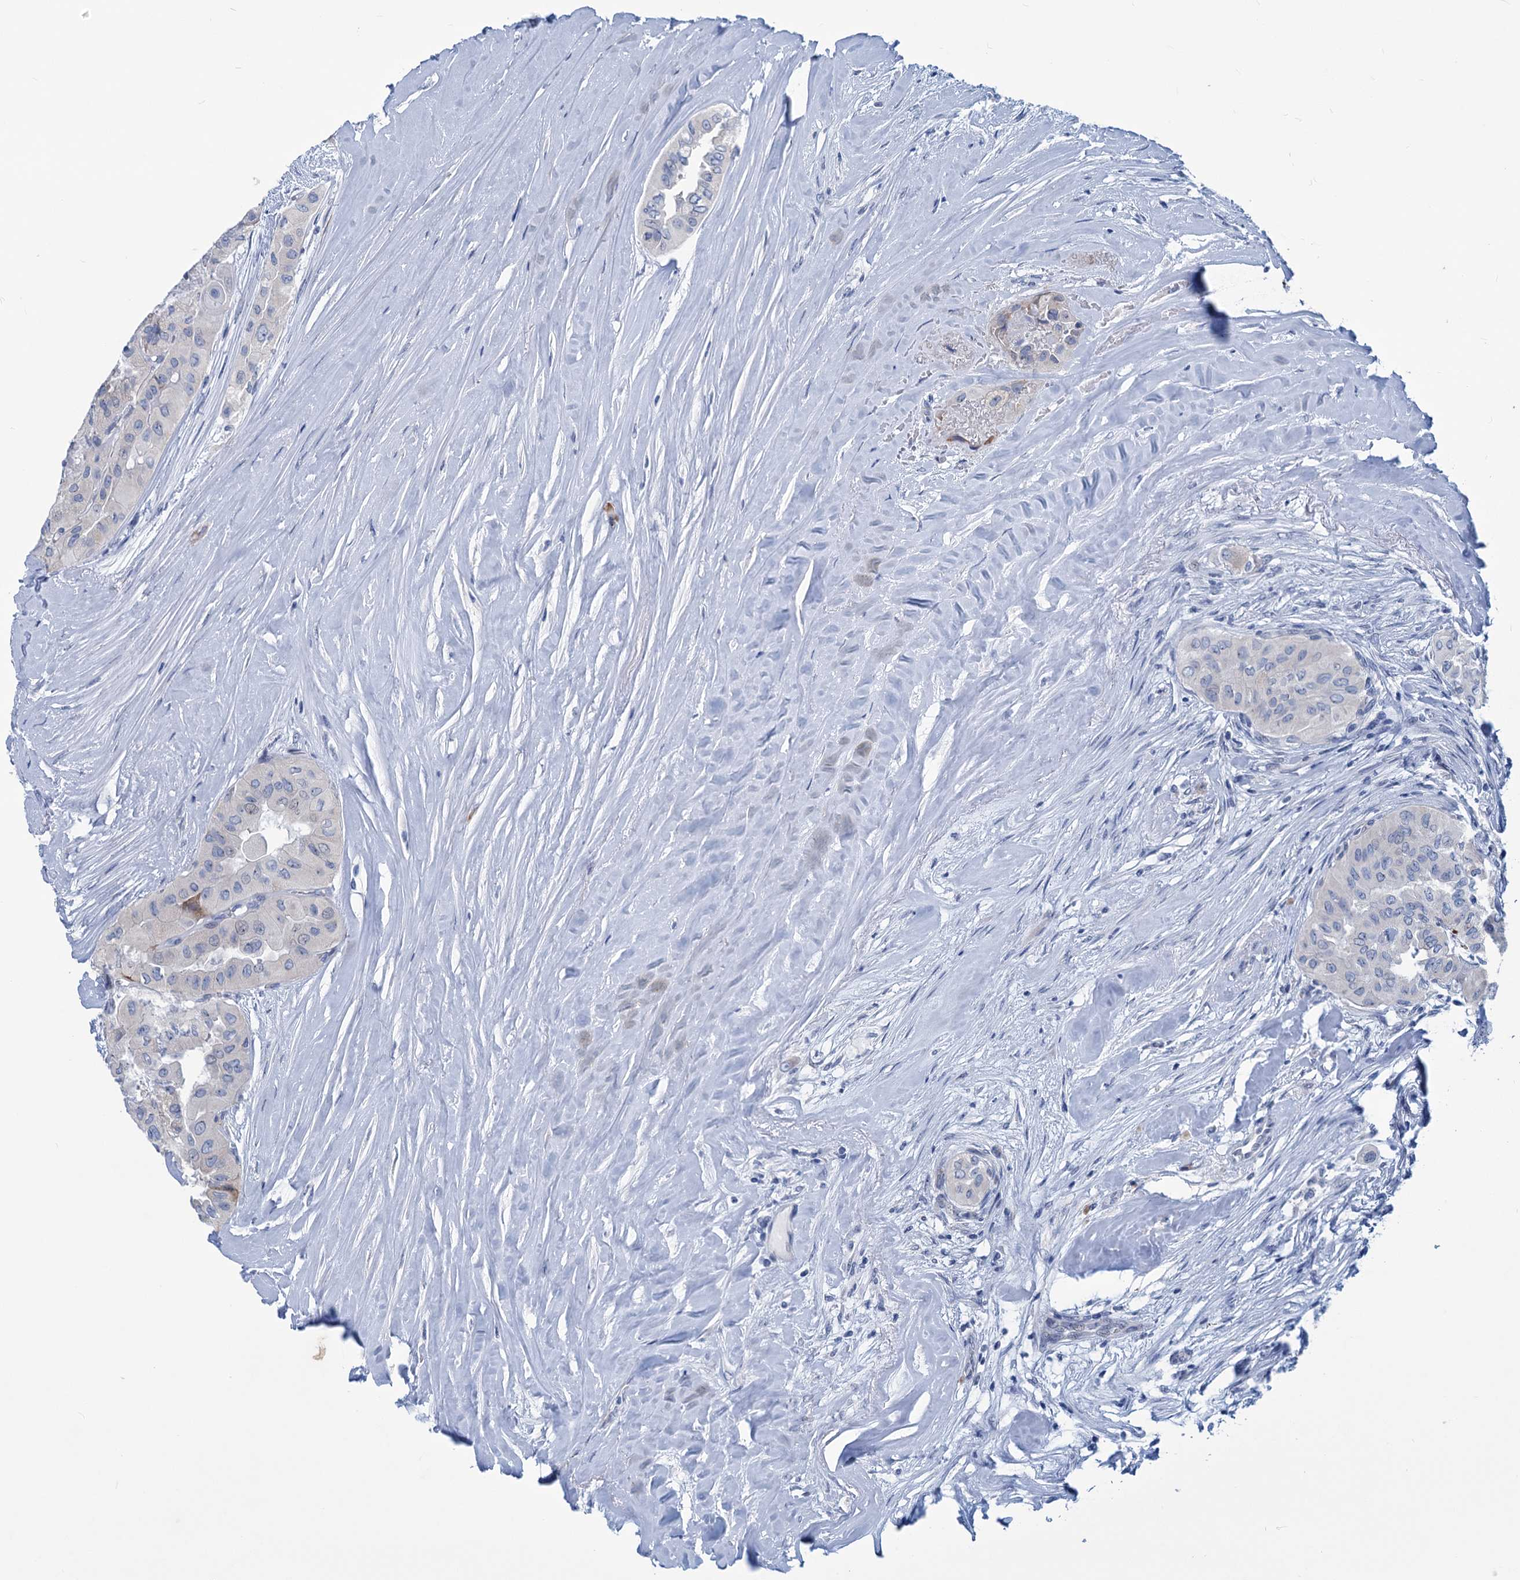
{"staining": {"intensity": "negative", "quantity": "none", "location": "none"}, "tissue": "thyroid cancer", "cell_type": "Tumor cells", "image_type": "cancer", "snomed": [{"axis": "morphology", "description": "Papillary adenocarcinoma, NOS"}, {"axis": "topography", "description": "Thyroid gland"}], "caption": "Tumor cells show no significant positivity in thyroid cancer.", "gene": "NEU3", "patient": {"sex": "female", "age": 59}}